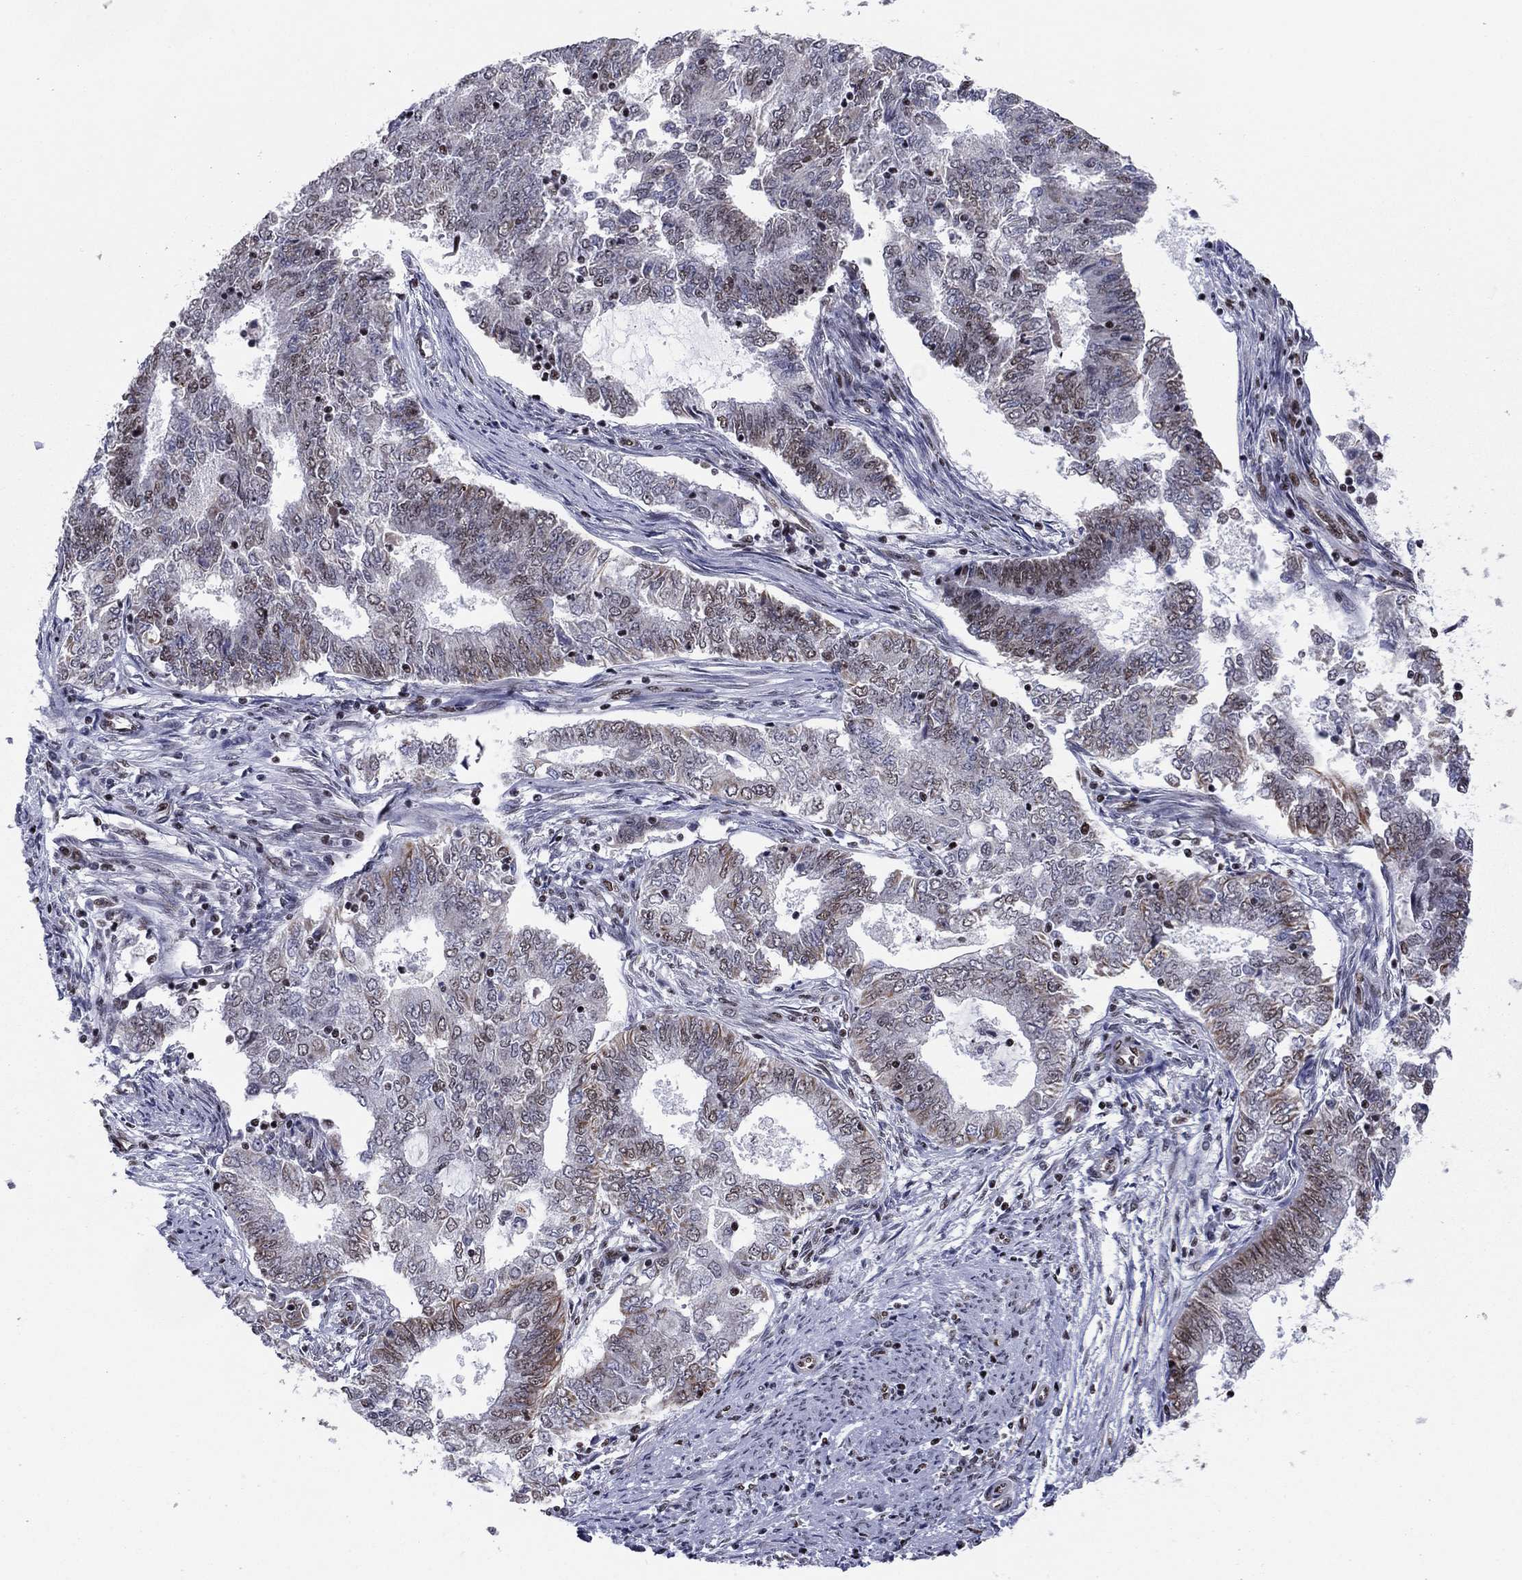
{"staining": {"intensity": "moderate", "quantity": "<25%", "location": "cytoplasmic/membranous,nuclear"}, "tissue": "endometrial cancer", "cell_type": "Tumor cells", "image_type": "cancer", "snomed": [{"axis": "morphology", "description": "Adenocarcinoma, NOS"}, {"axis": "topography", "description": "Endometrium"}], "caption": "A histopathology image showing moderate cytoplasmic/membranous and nuclear staining in approximately <25% of tumor cells in endometrial adenocarcinoma, as visualized by brown immunohistochemical staining.", "gene": "N4BP2", "patient": {"sex": "female", "age": 62}}